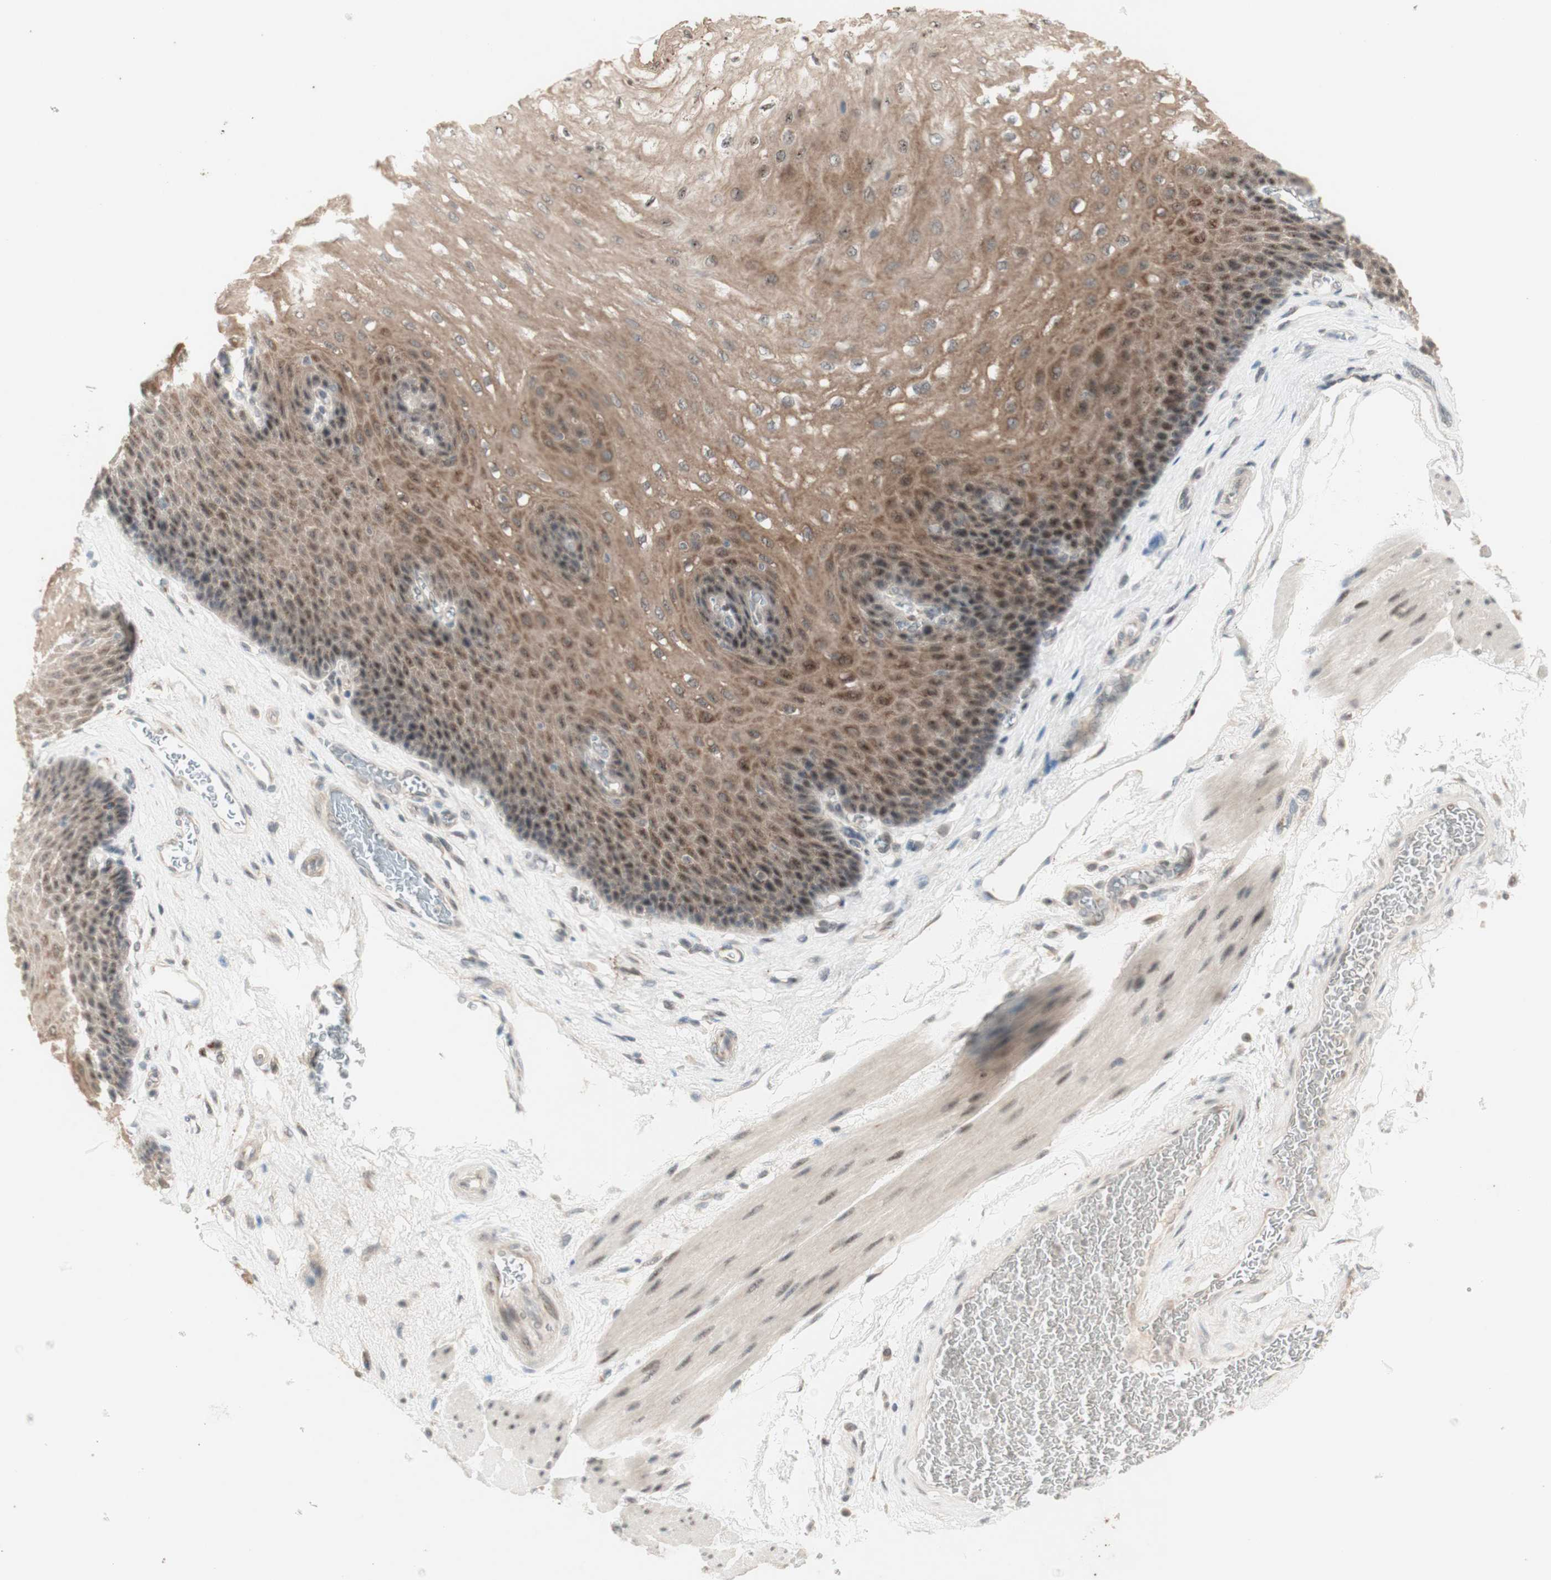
{"staining": {"intensity": "moderate", "quantity": ">75%", "location": "cytoplasmic/membranous"}, "tissue": "esophagus", "cell_type": "Squamous epithelial cells", "image_type": "normal", "snomed": [{"axis": "morphology", "description": "Normal tissue, NOS"}, {"axis": "topography", "description": "Esophagus"}], "caption": "Immunohistochemistry of unremarkable human esophagus shows medium levels of moderate cytoplasmic/membranous expression in approximately >75% of squamous epithelial cells.", "gene": "CYLD", "patient": {"sex": "female", "age": 72}}